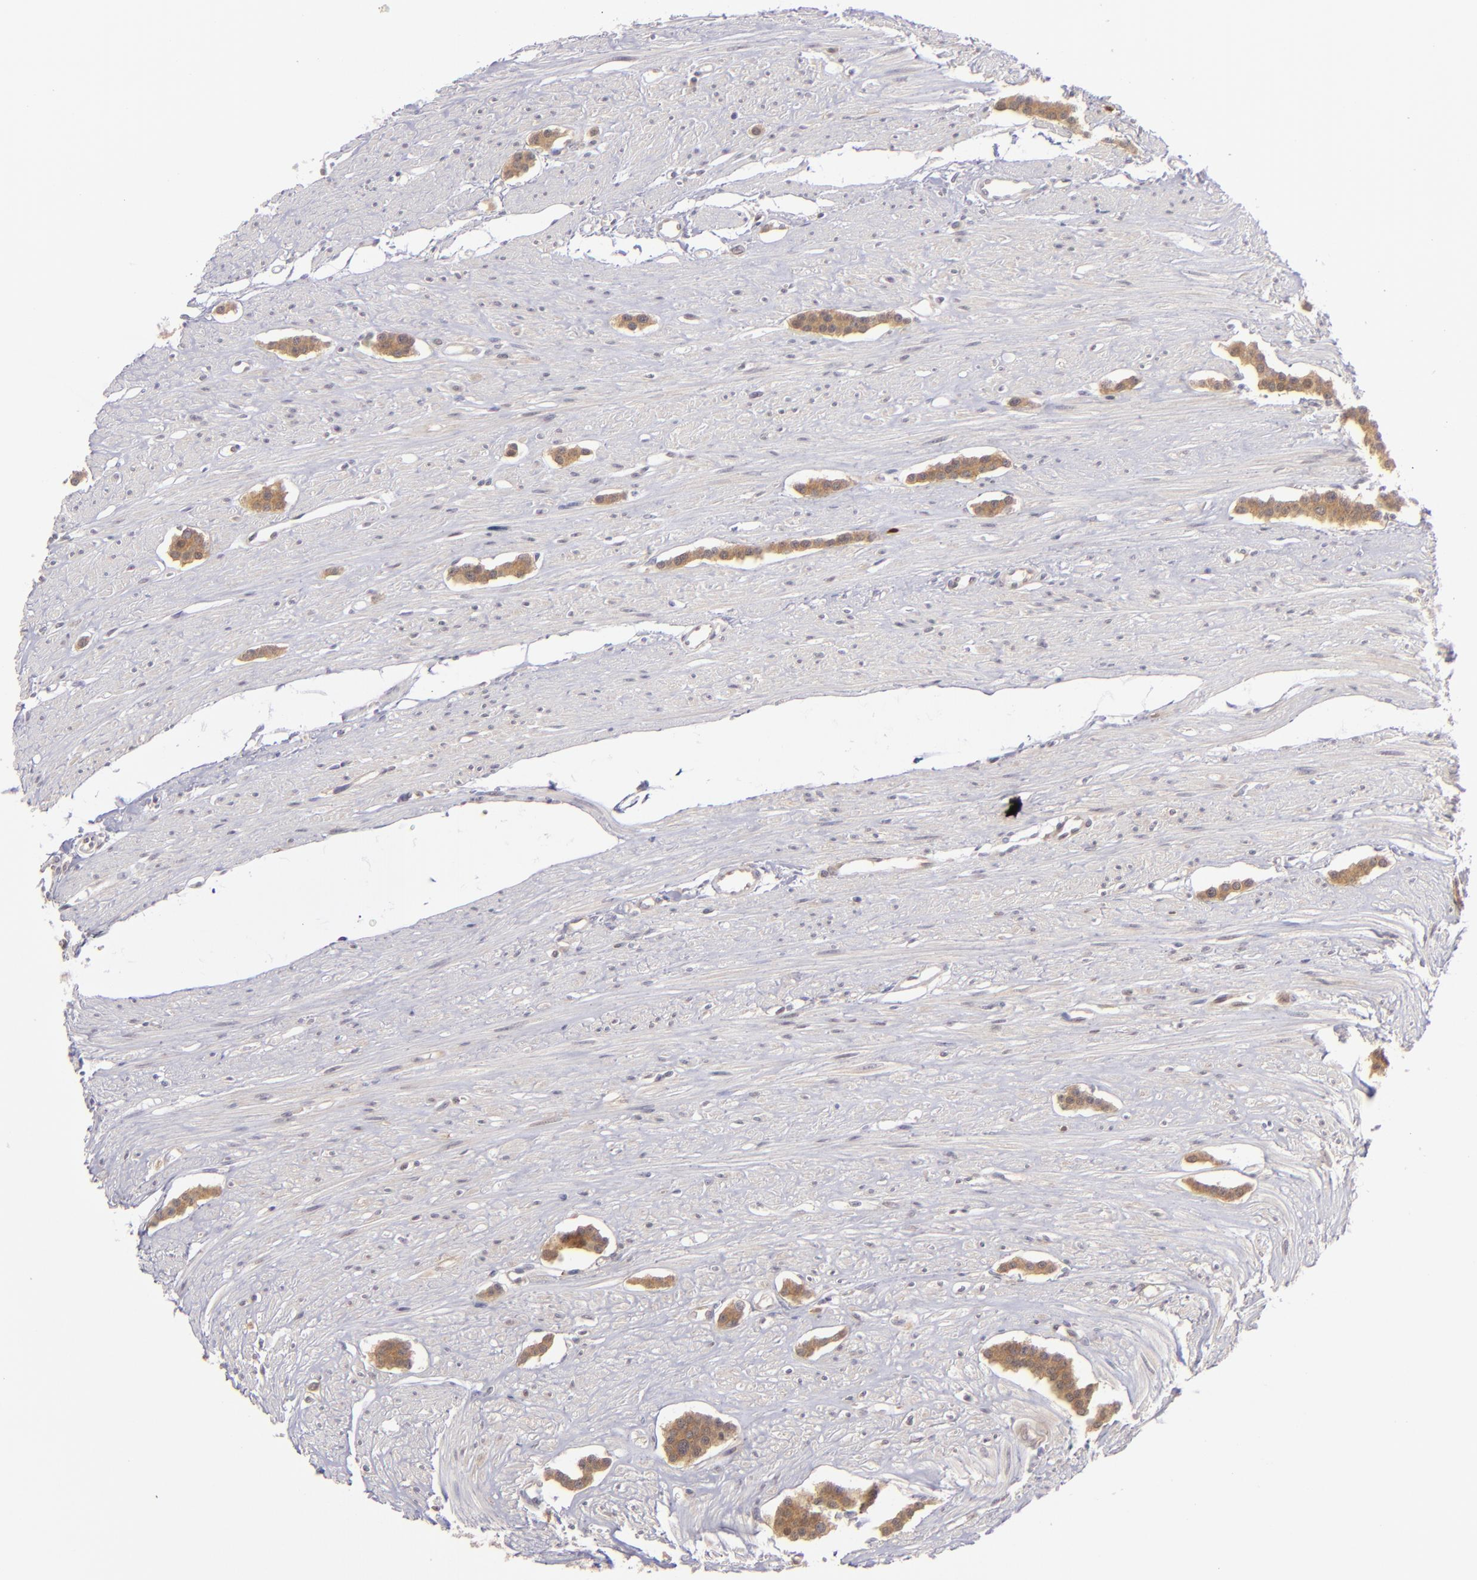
{"staining": {"intensity": "strong", "quantity": ">75%", "location": "cytoplasmic/membranous"}, "tissue": "carcinoid", "cell_type": "Tumor cells", "image_type": "cancer", "snomed": [{"axis": "morphology", "description": "Carcinoid, malignant, NOS"}, {"axis": "topography", "description": "Small intestine"}], "caption": "Immunohistochemical staining of human carcinoid shows high levels of strong cytoplasmic/membranous staining in approximately >75% of tumor cells.", "gene": "PTPN13", "patient": {"sex": "male", "age": 60}}